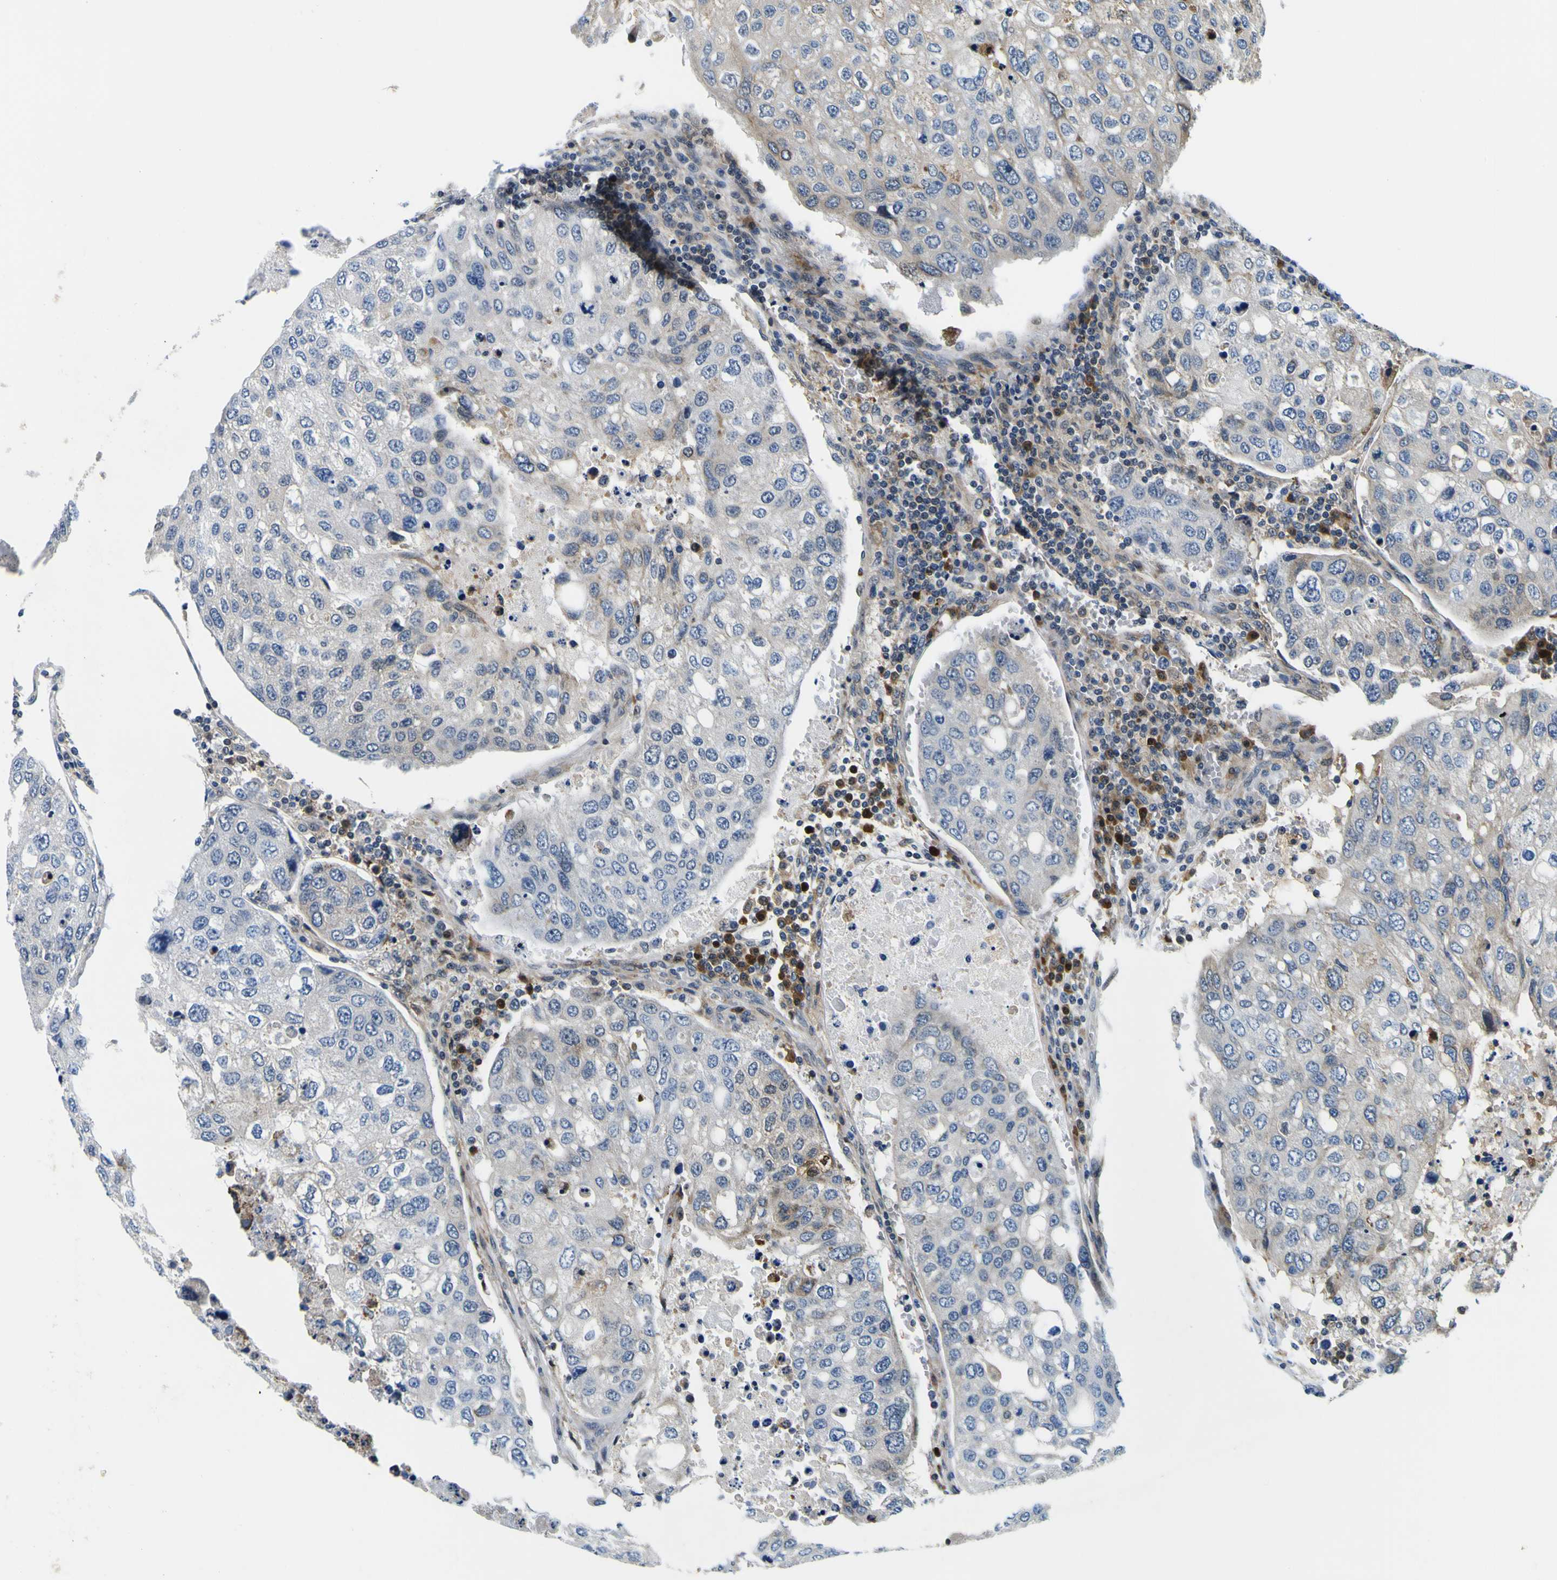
{"staining": {"intensity": "moderate", "quantity": "<25%", "location": "cytoplasmic/membranous"}, "tissue": "urothelial cancer", "cell_type": "Tumor cells", "image_type": "cancer", "snomed": [{"axis": "morphology", "description": "Urothelial carcinoma, High grade"}, {"axis": "topography", "description": "Lymph node"}, {"axis": "topography", "description": "Urinary bladder"}], "caption": "A photomicrograph of urothelial cancer stained for a protein displays moderate cytoplasmic/membranous brown staining in tumor cells. (Stains: DAB (3,3'-diaminobenzidine) in brown, nuclei in blue, Microscopy: brightfield microscopy at high magnification).", "gene": "NLRP3", "patient": {"sex": "male", "age": 51}}